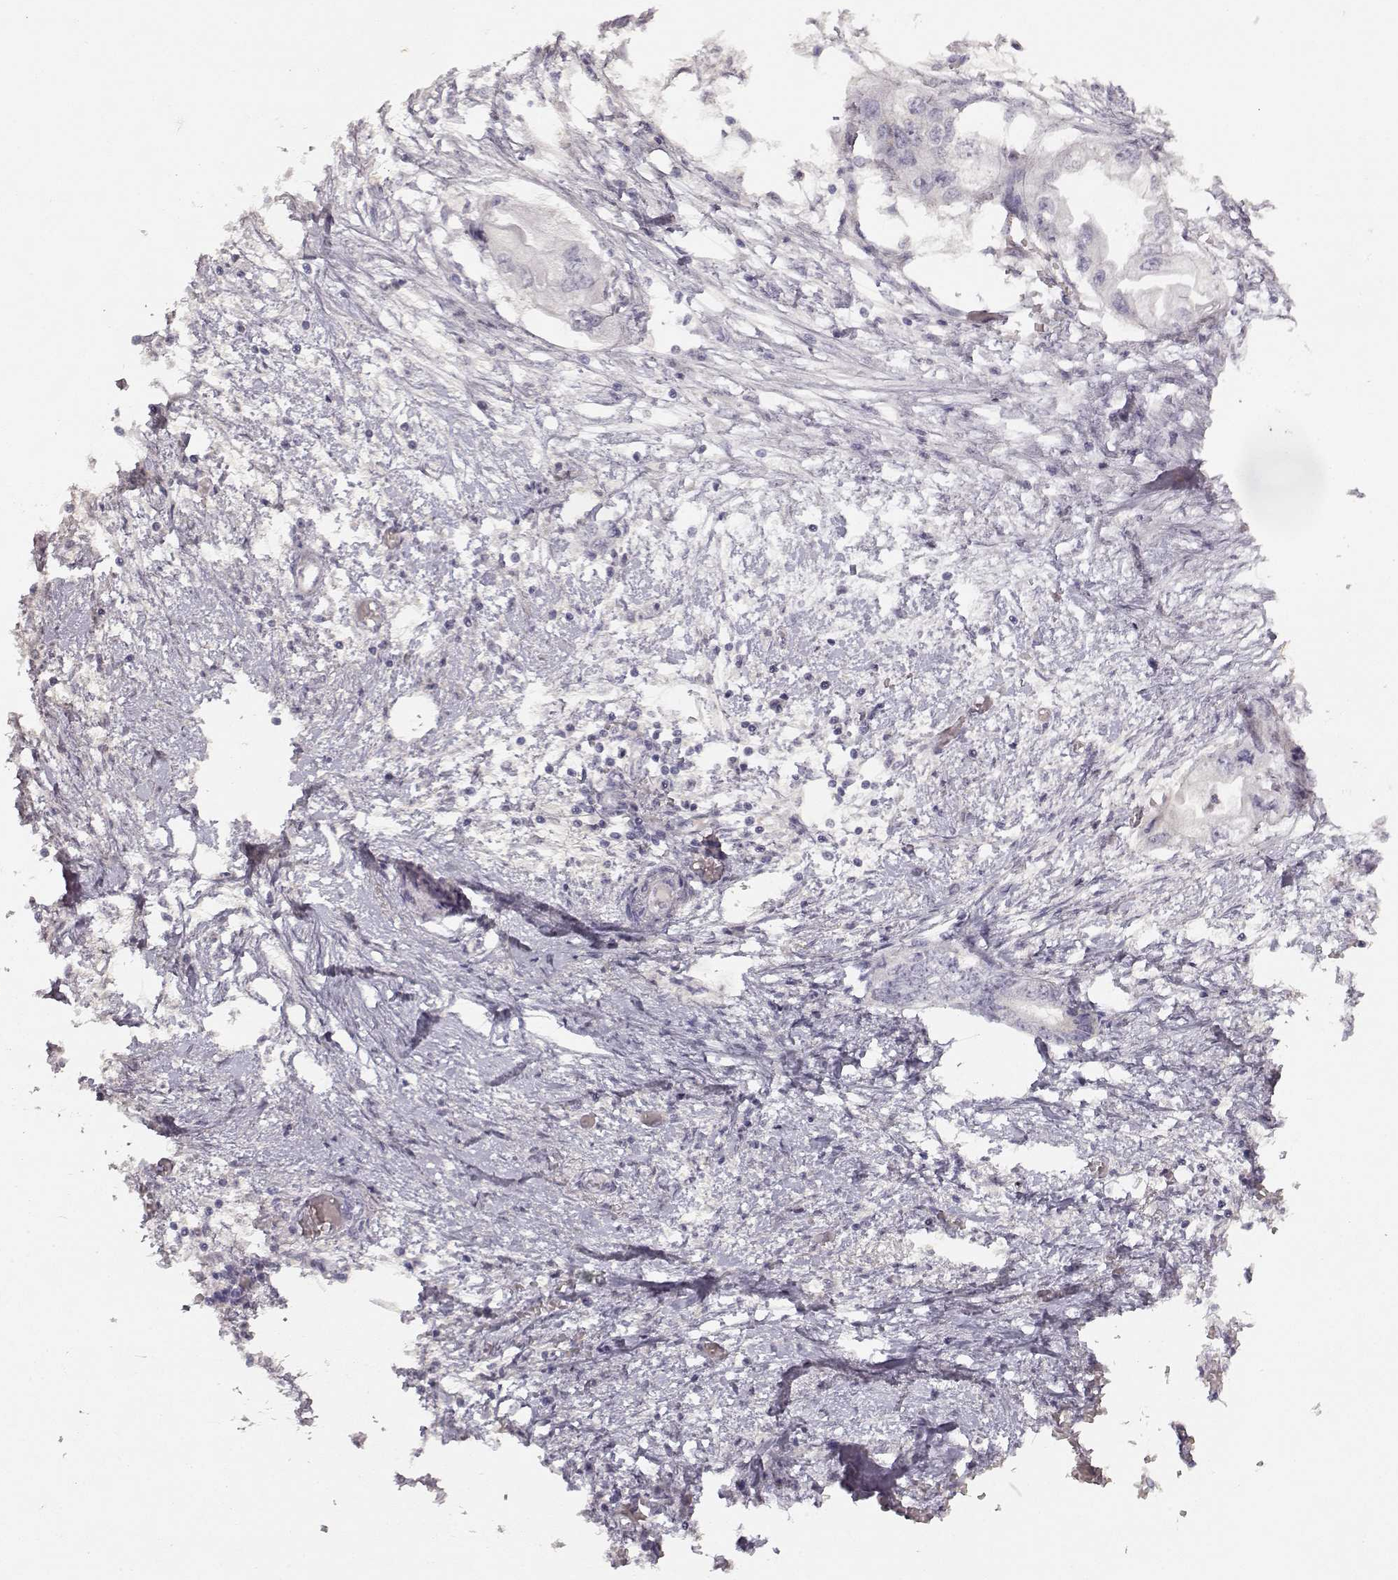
{"staining": {"intensity": "negative", "quantity": "none", "location": "none"}, "tissue": "endometrial cancer", "cell_type": "Tumor cells", "image_type": "cancer", "snomed": [{"axis": "morphology", "description": "Adenocarcinoma, NOS"}, {"axis": "morphology", "description": "Adenocarcinoma, metastatic, NOS"}, {"axis": "topography", "description": "Adipose tissue"}, {"axis": "topography", "description": "Endometrium"}], "caption": "High magnification brightfield microscopy of endometrial cancer stained with DAB (brown) and counterstained with hematoxylin (blue): tumor cells show no significant staining.", "gene": "TPH2", "patient": {"sex": "female", "age": 67}}